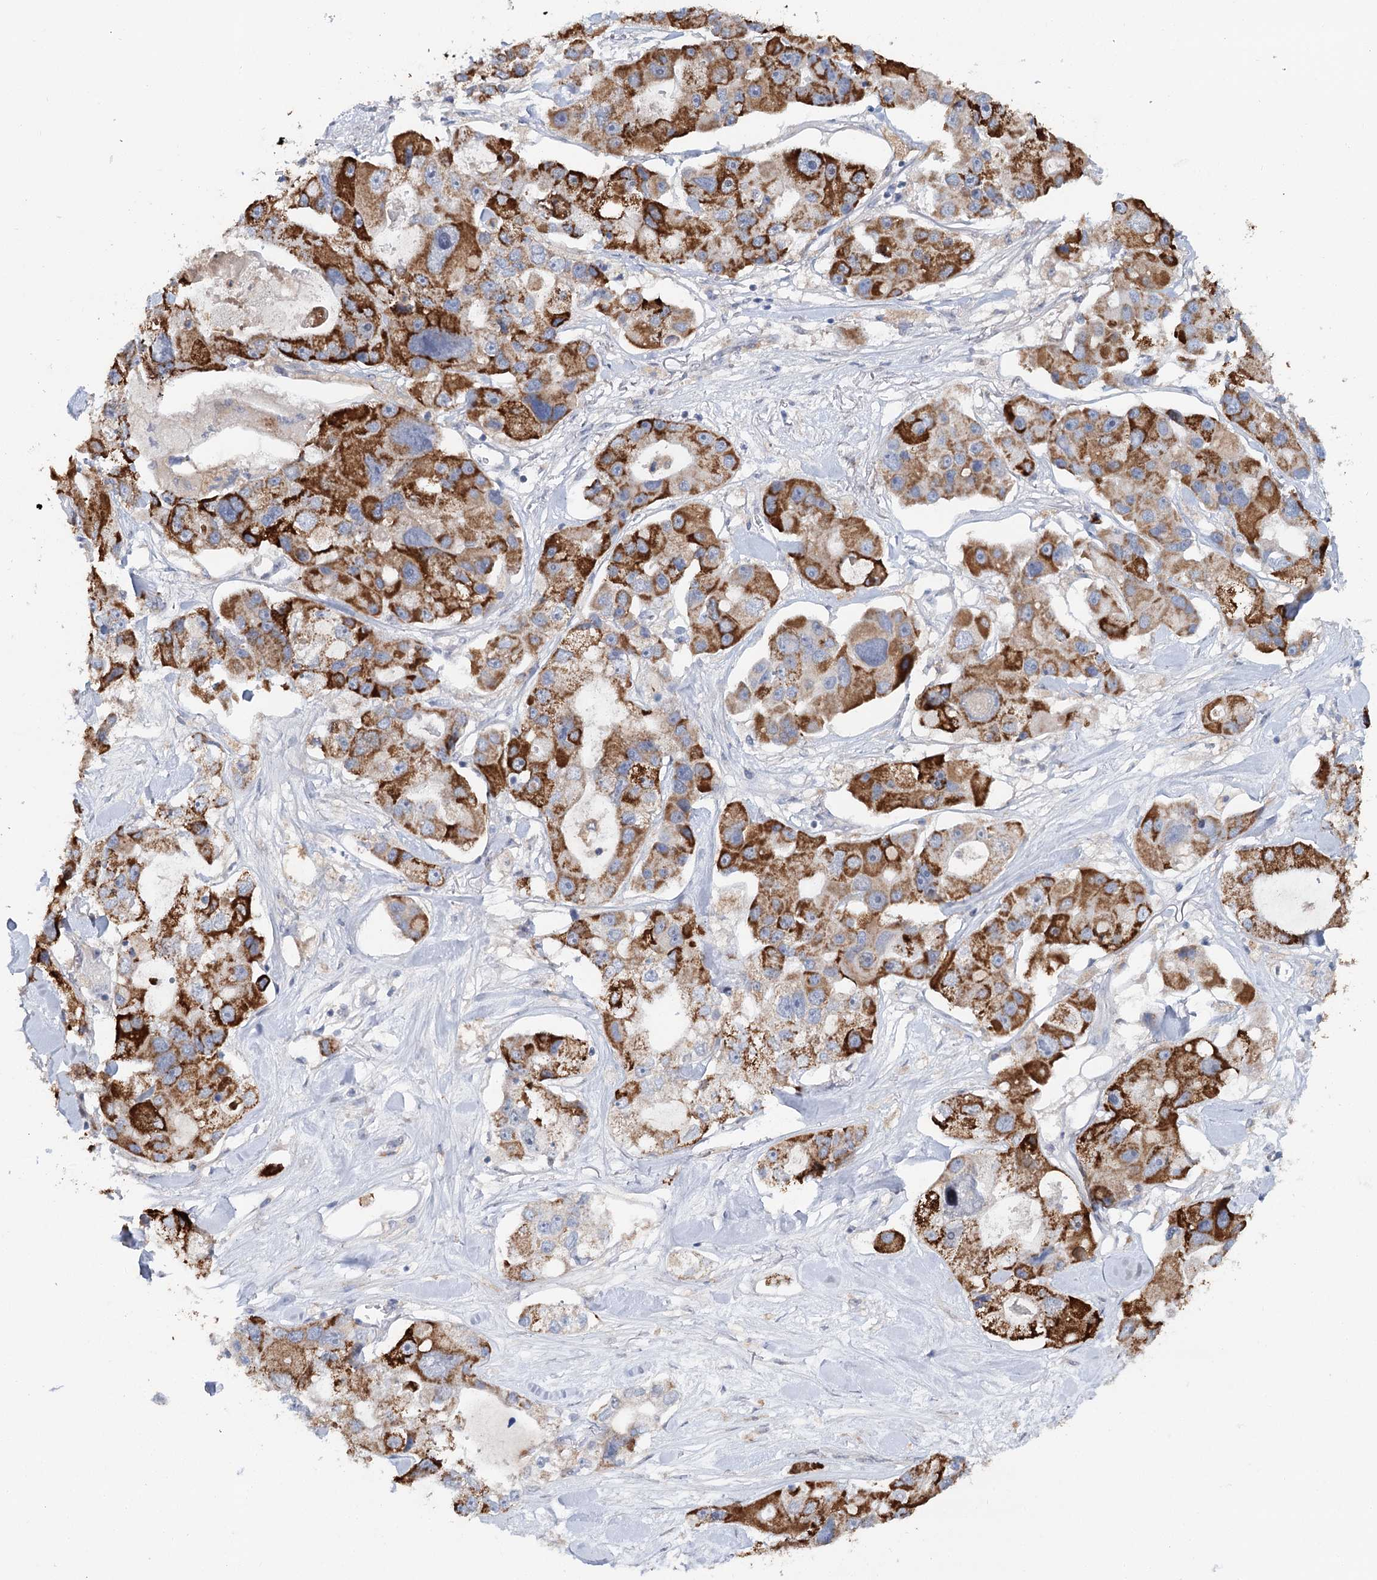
{"staining": {"intensity": "strong", "quantity": ">75%", "location": "cytoplasmic/membranous"}, "tissue": "lung cancer", "cell_type": "Tumor cells", "image_type": "cancer", "snomed": [{"axis": "morphology", "description": "Adenocarcinoma, NOS"}, {"axis": "topography", "description": "Lung"}], "caption": "Immunohistochemical staining of adenocarcinoma (lung) reveals high levels of strong cytoplasmic/membranous staining in approximately >75% of tumor cells.", "gene": "ALDH3B1", "patient": {"sex": "female", "age": 54}}